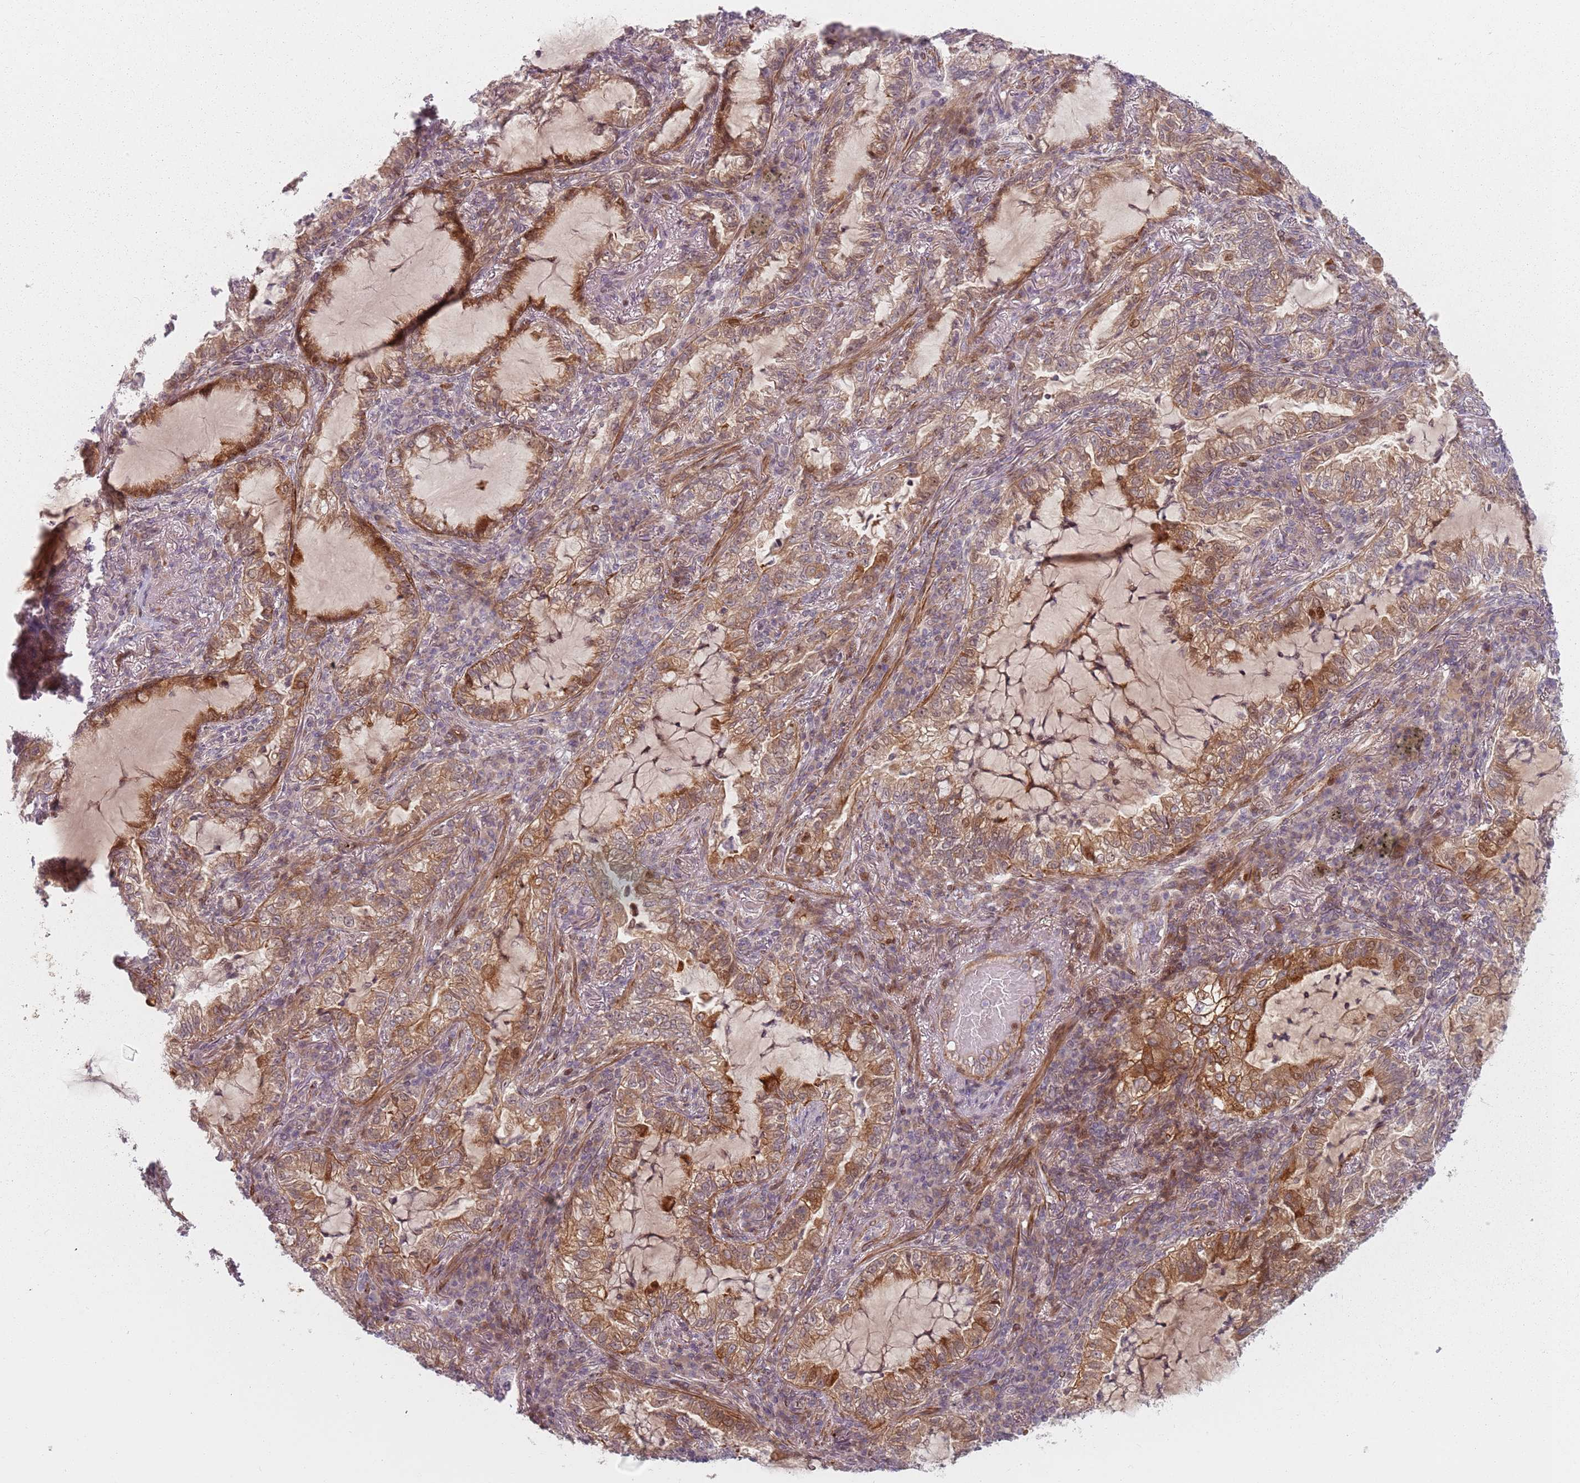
{"staining": {"intensity": "strong", "quantity": "25%-75%", "location": "cytoplasmic/membranous"}, "tissue": "lung cancer", "cell_type": "Tumor cells", "image_type": "cancer", "snomed": [{"axis": "morphology", "description": "Adenocarcinoma, NOS"}, {"axis": "topography", "description": "Lung"}], "caption": "High-power microscopy captured an immunohistochemistry (IHC) photomicrograph of adenocarcinoma (lung), revealing strong cytoplasmic/membranous expression in about 25%-75% of tumor cells.", "gene": "RPS6KA2", "patient": {"sex": "female", "age": 73}}